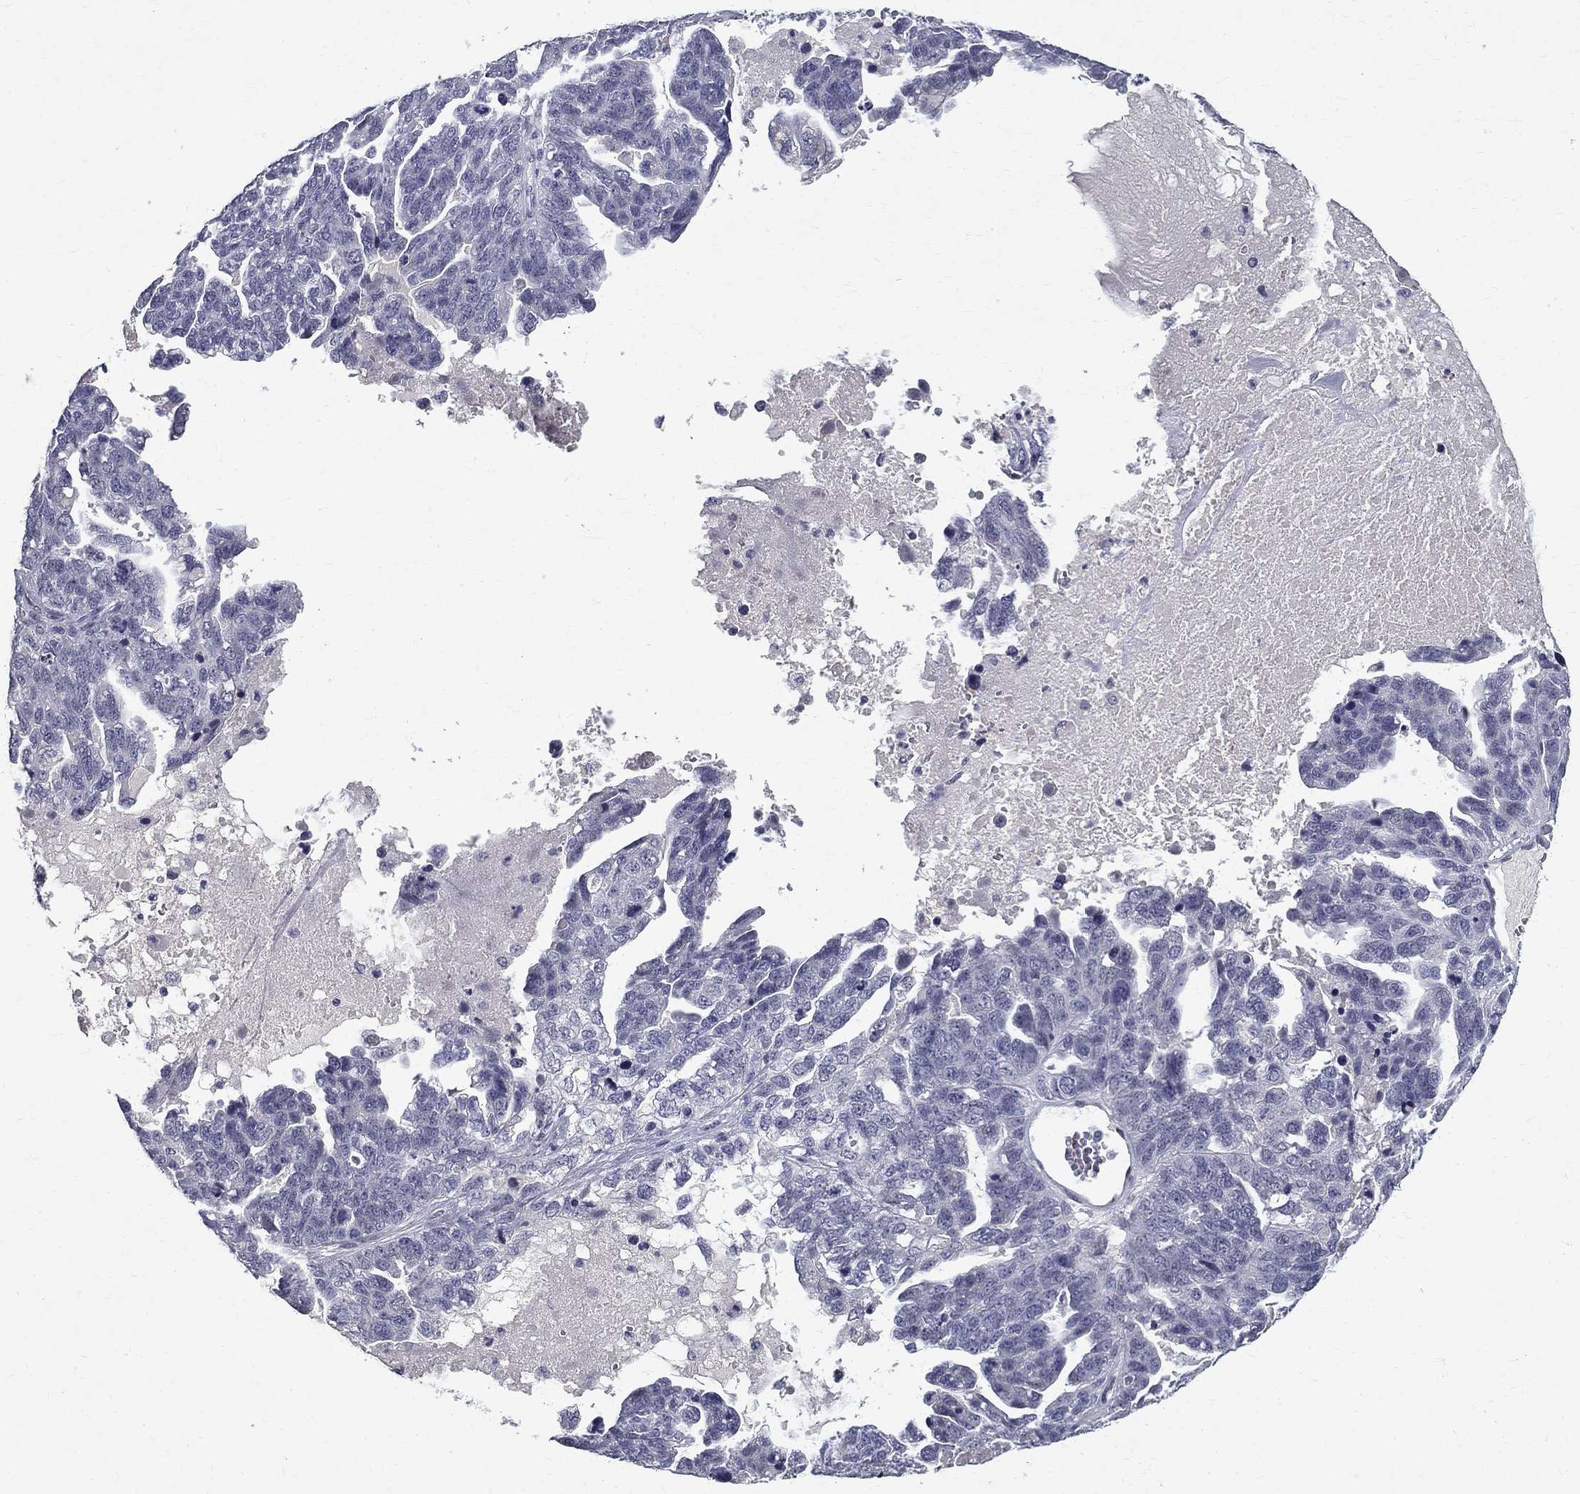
{"staining": {"intensity": "negative", "quantity": "none", "location": "none"}, "tissue": "ovarian cancer", "cell_type": "Tumor cells", "image_type": "cancer", "snomed": [{"axis": "morphology", "description": "Cystadenocarcinoma, serous, NOS"}, {"axis": "topography", "description": "Ovary"}], "caption": "This is an immunohistochemistry image of ovarian cancer (serous cystadenocarcinoma). There is no staining in tumor cells.", "gene": "RBFOX1", "patient": {"sex": "female", "age": 71}}